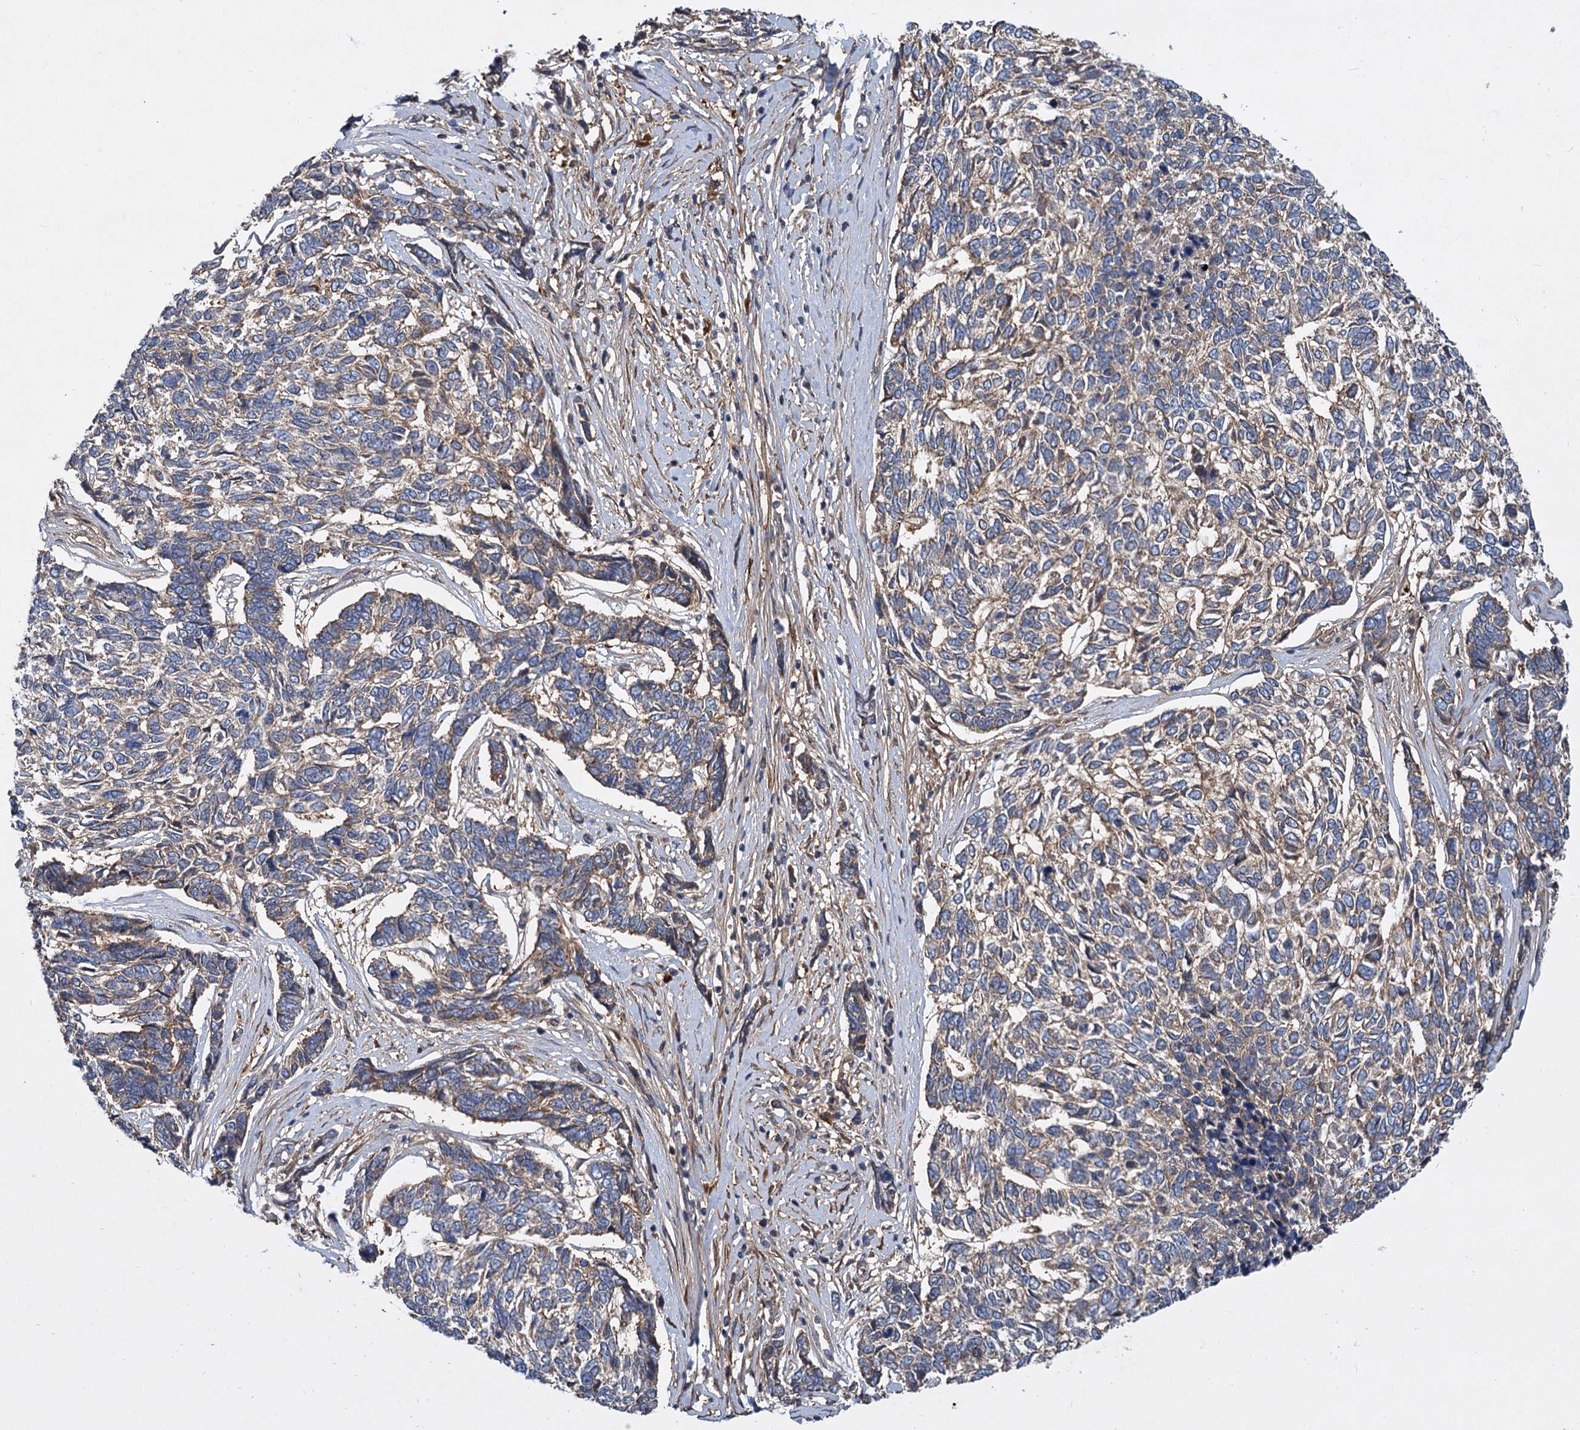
{"staining": {"intensity": "weak", "quantity": "25%-75%", "location": "cytoplasmic/membranous"}, "tissue": "skin cancer", "cell_type": "Tumor cells", "image_type": "cancer", "snomed": [{"axis": "morphology", "description": "Basal cell carcinoma"}, {"axis": "topography", "description": "Skin"}], "caption": "Skin basal cell carcinoma tissue reveals weak cytoplasmic/membranous positivity in about 25%-75% of tumor cells The staining was performed using DAB (3,3'-diaminobenzidine), with brown indicating positive protein expression. Nuclei are stained blue with hematoxylin.", "gene": "ALKBH7", "patient": {"sex": "female", "age": 65}}